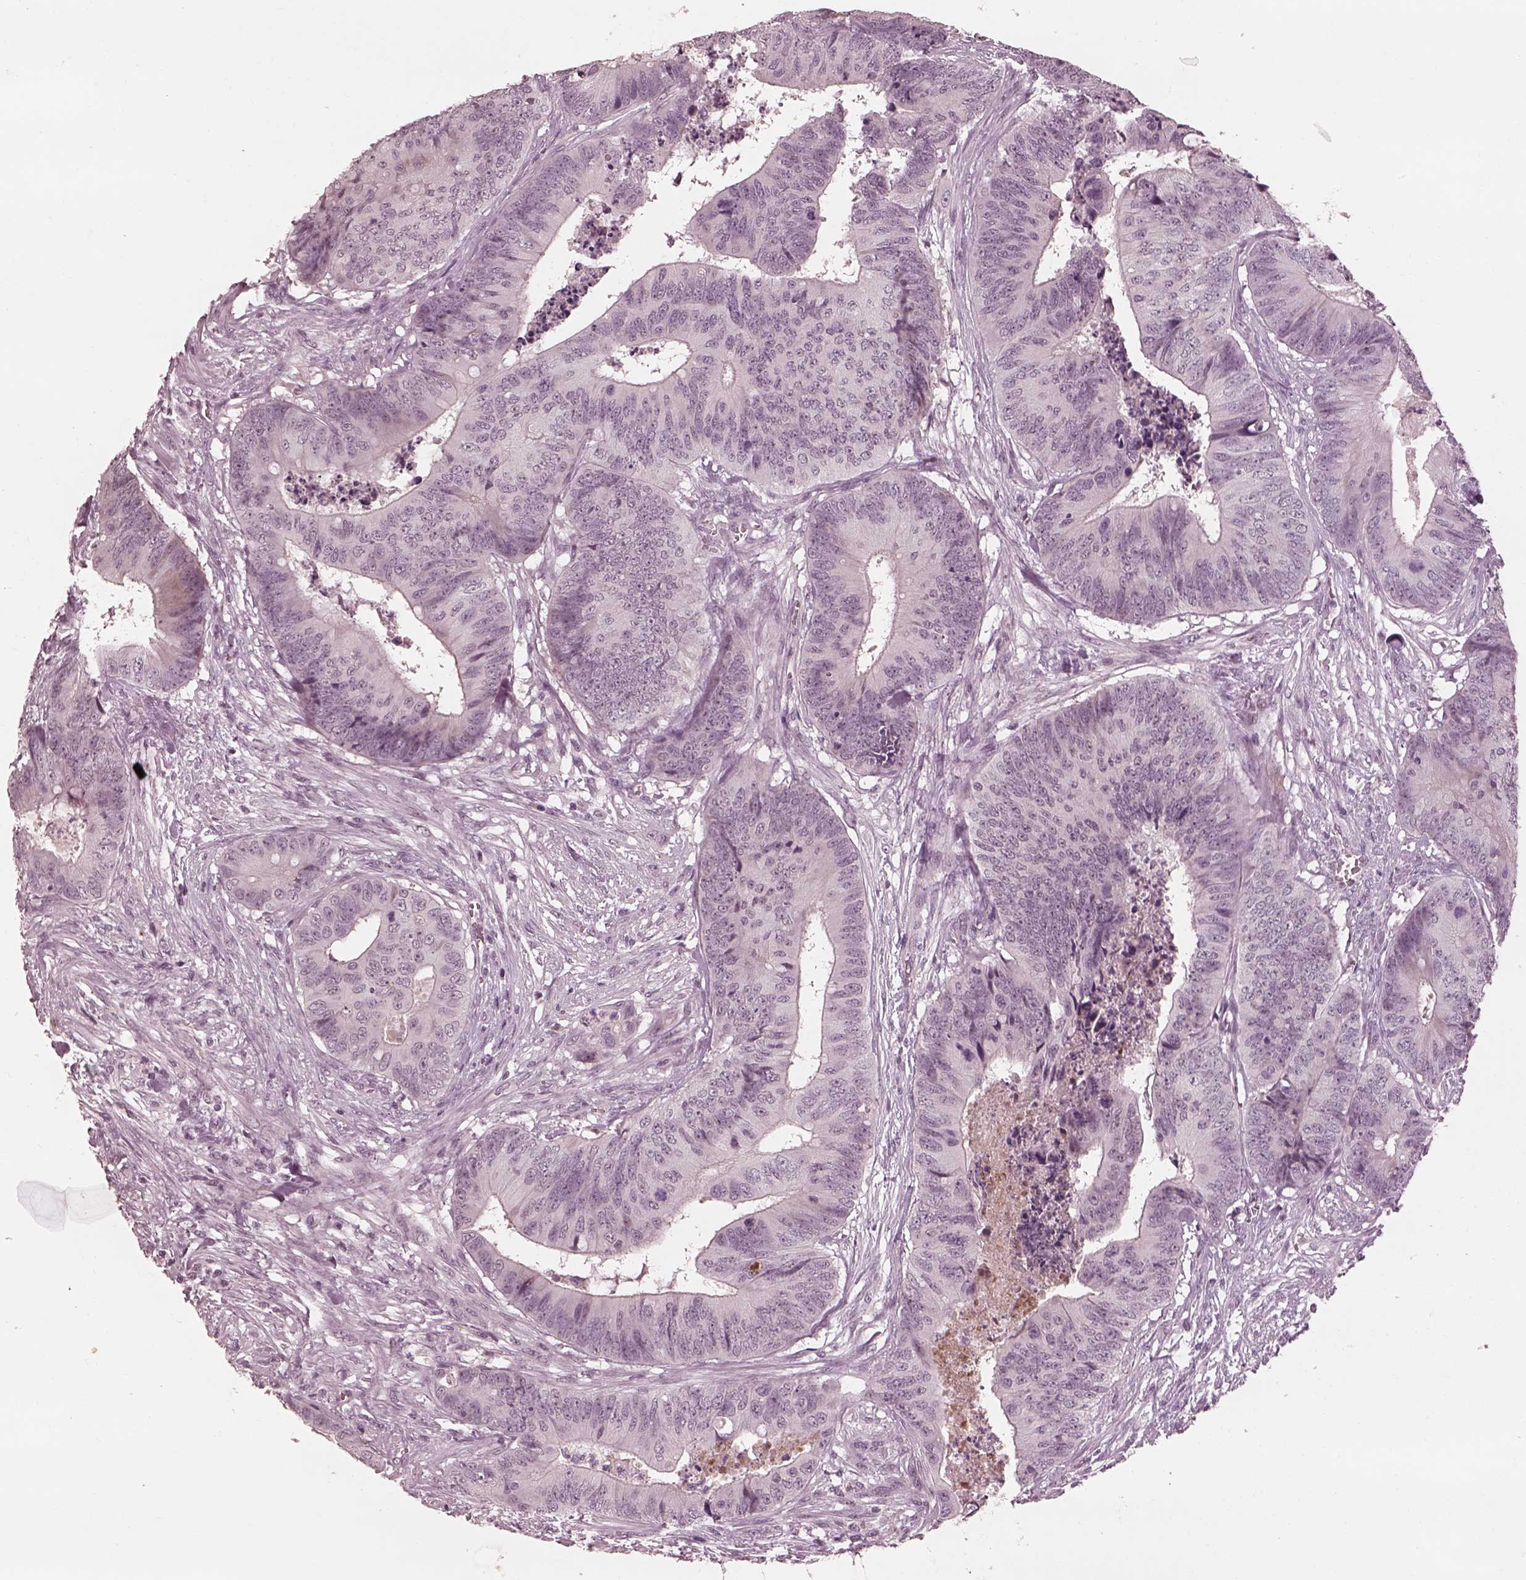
{"staining": {"intensity": "negative", "quantity": "none", "location": "none"}, "tissue": "colorectal cancer", "cell_type": "Tumor cells", "image_type": "cancer", "snomed": [{"axis": "morphology", "description": "Adenocarcinoma, NOS"}, {"axis": "topography", "description": "Colon"}], "caption": "Colorectal cancer (adenocarcinoma) was stained to show a protein in brown. There is no significant positivity in tumor cells.", "gene": "KCNA2", "patient": {"sex": "male", "age": 84}}